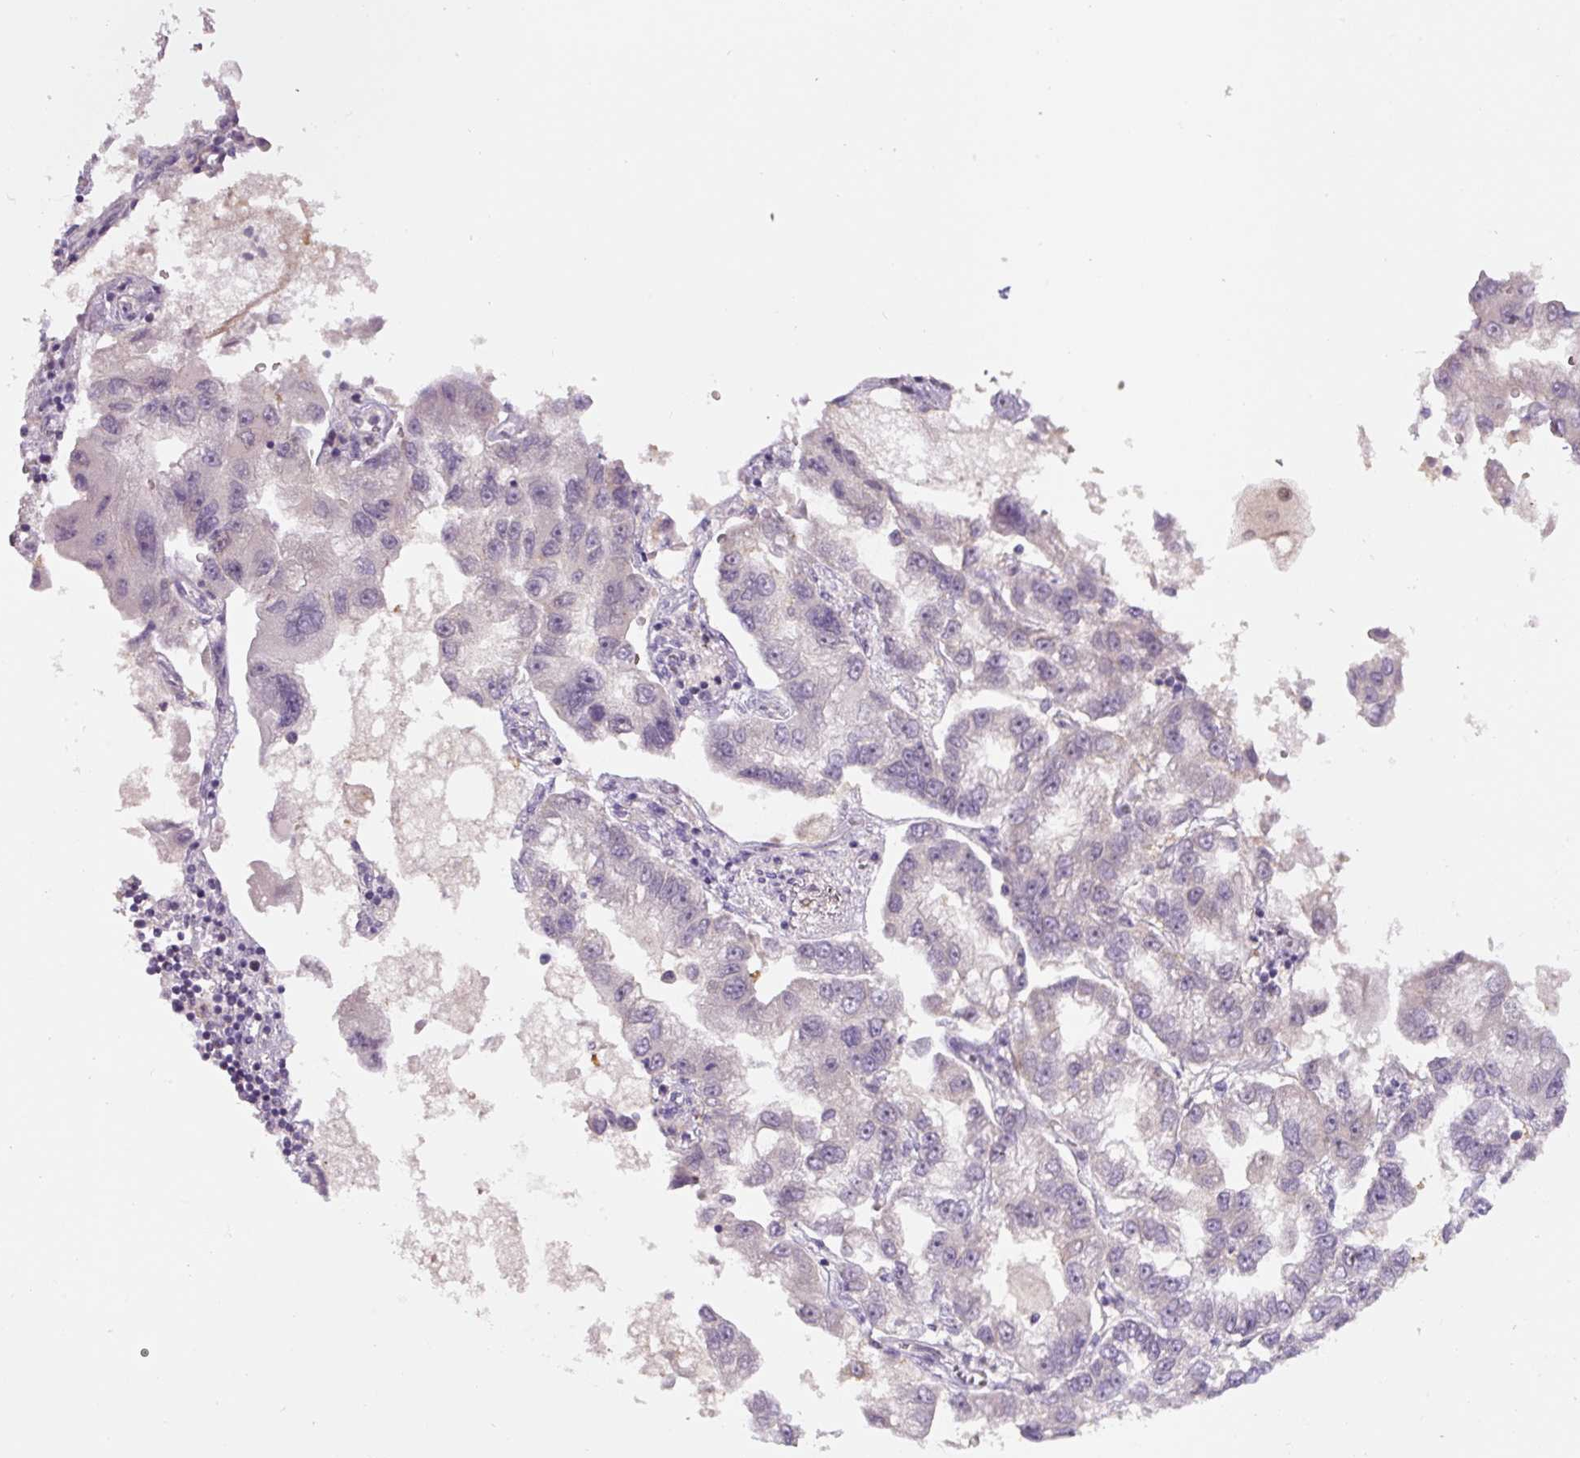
{"staining": {"intensity": "negative", "quantity": "none", "location": "none"}, "tissue": "lung cancer", "cell_type": "Tumor cells", "image_type": "cancer", "snomed": [{"axis": "morphology", "description": "Adenocarcinoma, NOS"}, {"axis": "topography", "description": "Lung"}], "caption": "DAB immunohistochemical staining of lung adenocarcinoma demonstrates no significant staining in tumor cells.", "gene": "SPSB2", "patient": {"sex": "female", "age": 54}}